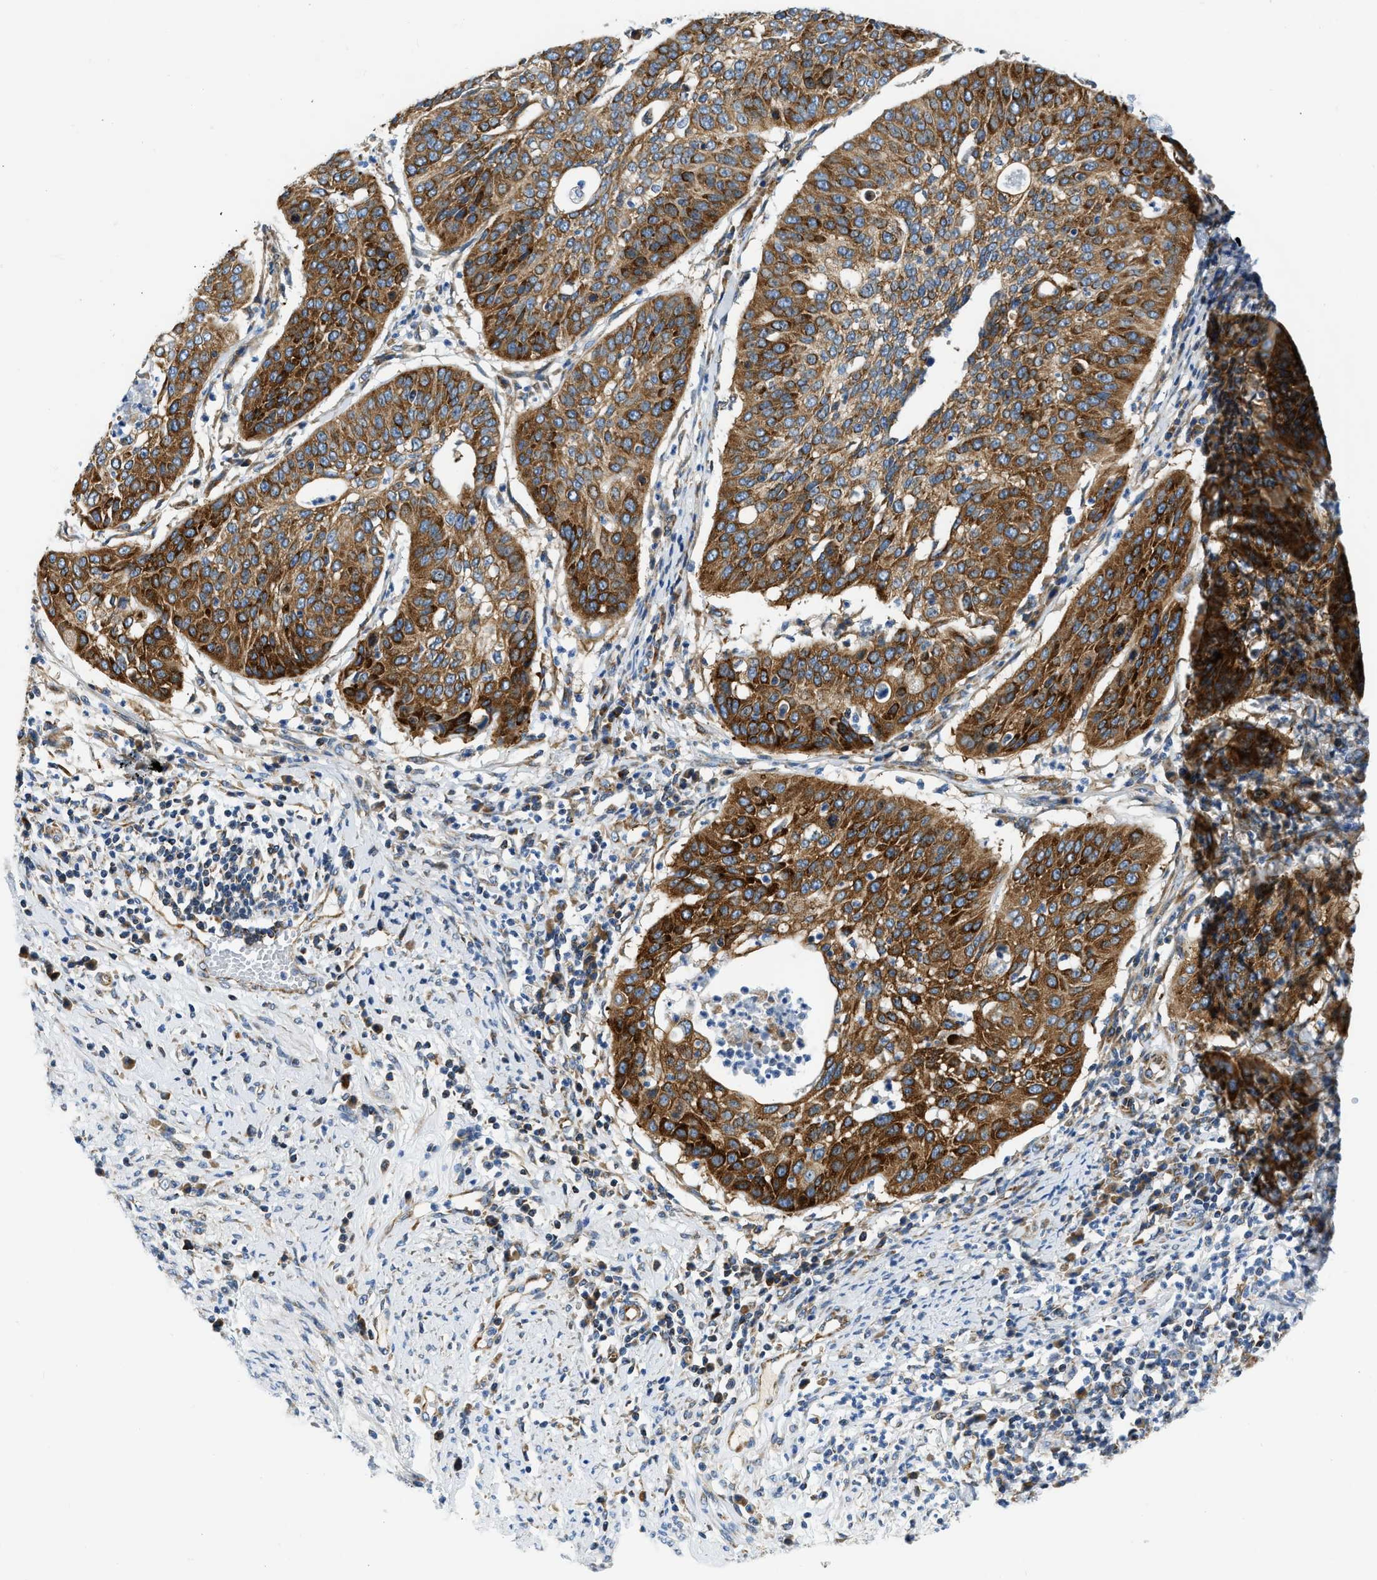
{"staining": {"intensity": "moderate", "quantity": ">75%", "location": "cytoplasmic/membranous"}, "tissue": "cervical cancer", "cell_type": "Tumor cells", "image_type": "cancer", "snomed": [{"axis": "morphology", "description": "Normal tissue, NOS"}, {"axis": "morphology", "description": "Squamous cell carcinoma, NOS"}, {"axis": "topography", "description": "Cervix"}], "caption": "Human squamous cell carcinoma (cervical) stained with a protein marker reveals moderate staining in tumor cells.", "gene": "CAMKK2", "patient": {"sex": "female", "age": 39}}